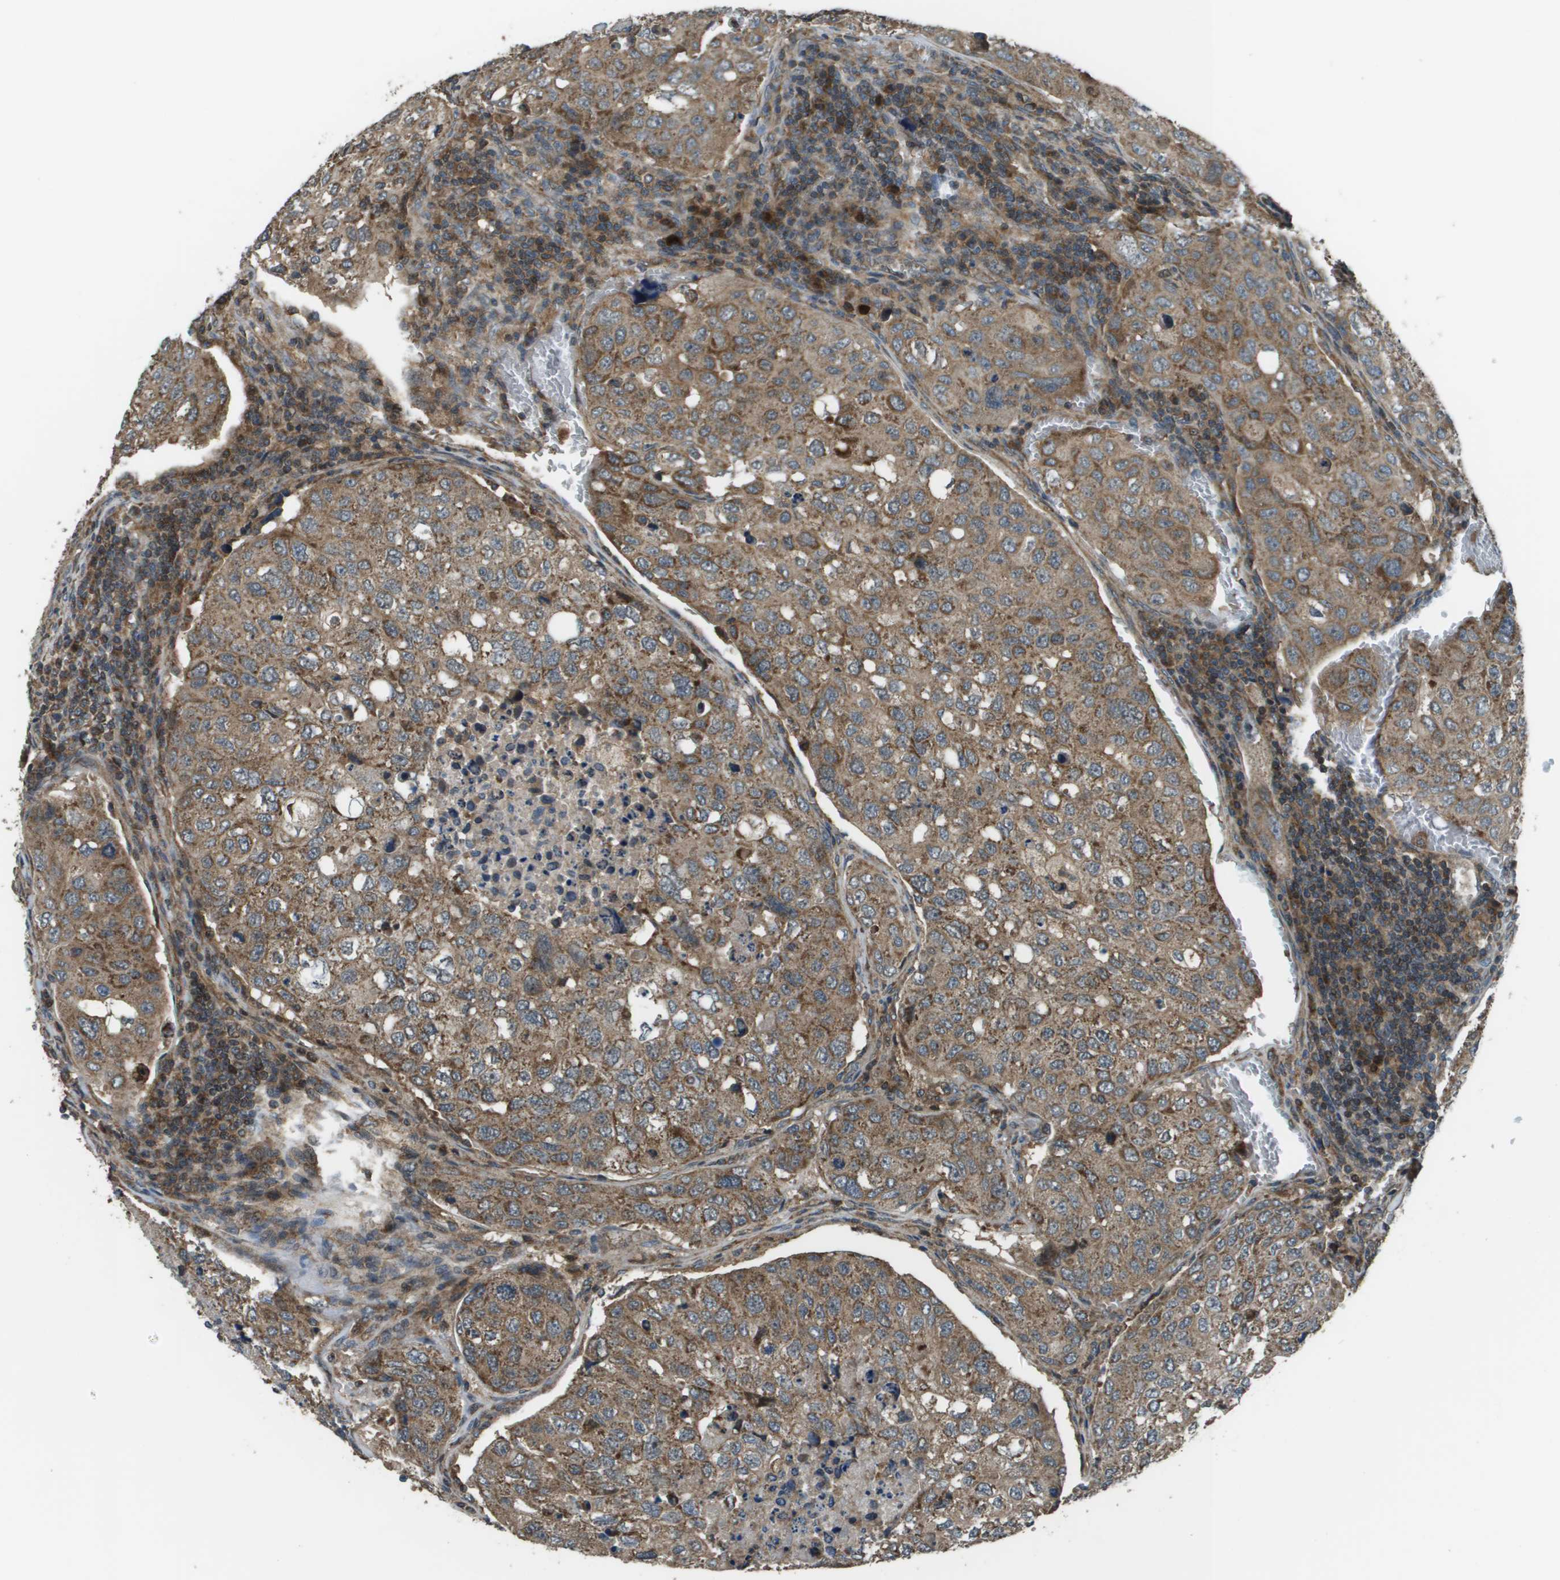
{"staining": {"intensity": "moderate", "quantity": ">75%", "location": "cytoplasmic/membranous"}, "tissue": "urothelial cancer", "cell_type": "Tumor cells", "image_type": "cancer", "snomed": [{"axis": "morphology", "description": "Urothelial carcinoma, High grade"}, {"axis": "topography", "description": "Lymph node"}, {"axis": "topography", "description": "Urinary bladder"}], "caption": "Protein expression analysis of human high-grade urothelial carcinoma reveals moderate cytoplasmic/membranous staining in about >75% of tumor cells.", "gene": "PLPBP", "patient": {"sex": "male", "age": 51}}